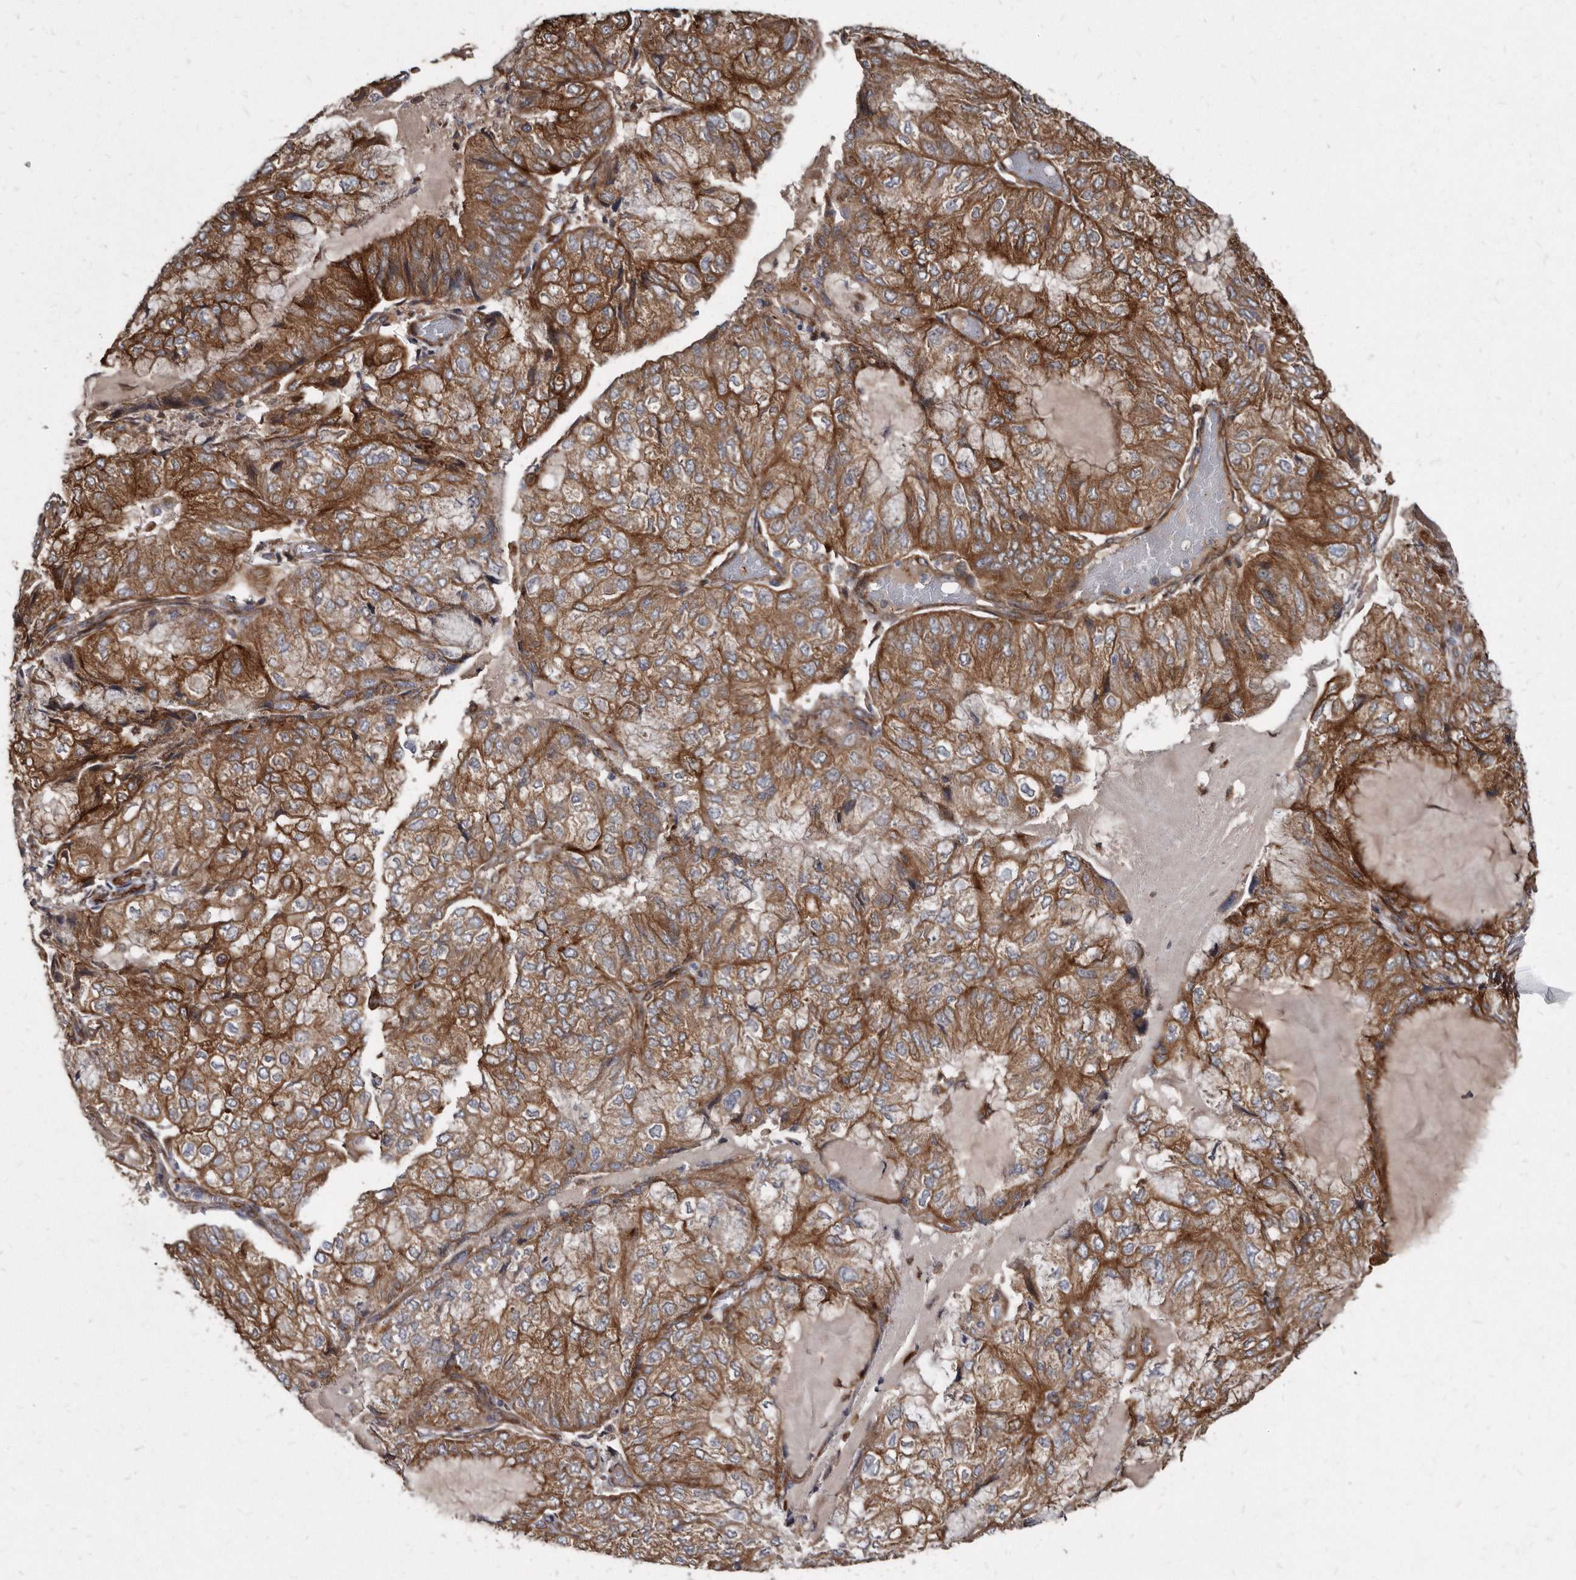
{"staining": {"intensity": "moderate", "quantity": ">75%", "location": "cytoplasmic/membranous"}, "tissue": "endometrial cancer", "cell_type": "Tumor cells", "image_type": "cancer", "snomed": [{"axis": "morphology", "description": "Adenocarcinoma, NOS"}, {"axis": "topography", "description": "Endometrium"}], "caption": "IHC image of neoplastic tissue: endometrial adenocarcinoma stained using immunohistochemistry (IHC) demonstrates medium levels of moderate protein expression localized specifically in the cytoplasmic/membranous of tumor cells, appearing as a cytoplasmic/membranous brown color.", "gene": "KCTD20", "patient": {"sex": "female", "age": 81}}